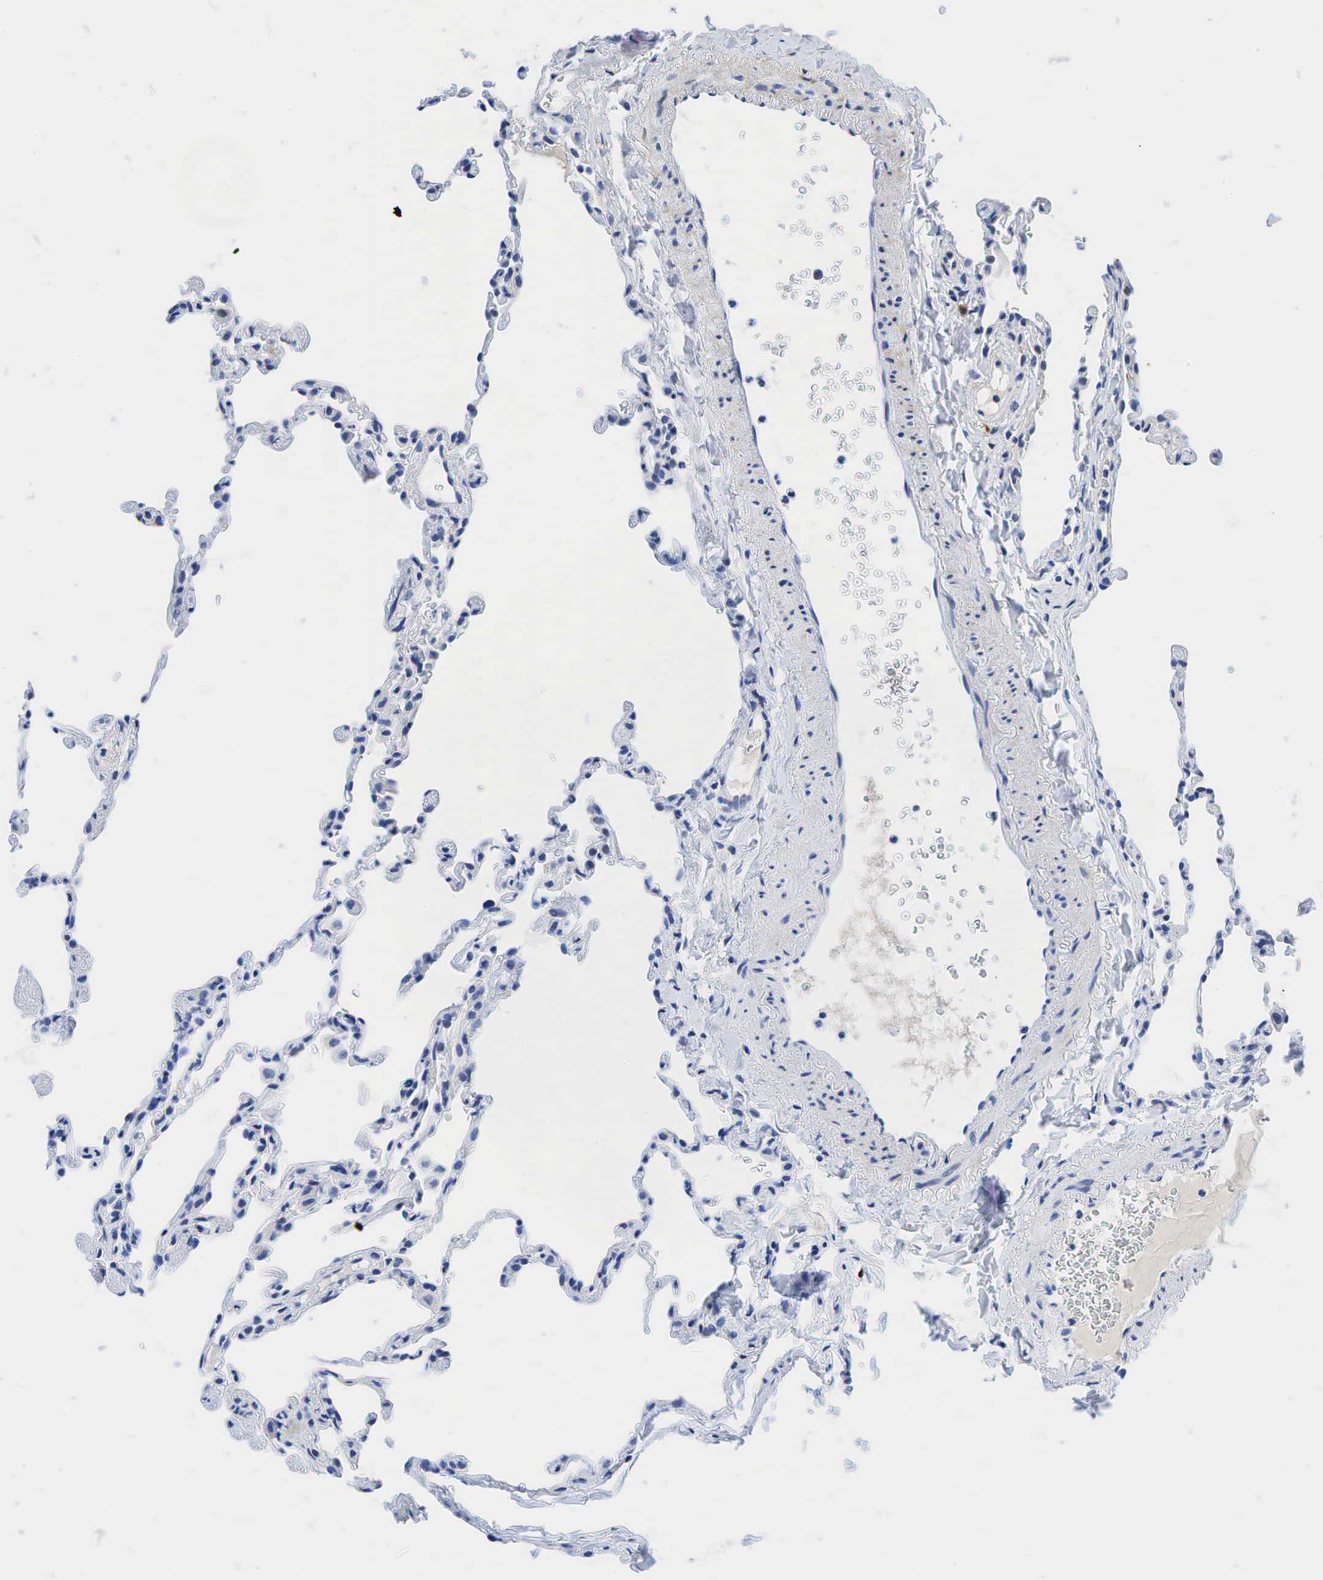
{"staining": {"intensity": "weak", "quantity": "<25%", "location": "cytoplasmic/membranous"}, "tissue": "lung", "cell_type": "Alveolar cells", "image_type": "normal", "snomed": [{"axis": "morphology", "description": "Normal tissue, NOS"}, {"axis": "topography", "description": "Lung"}], "caption": "A high-resolution micrograph shows immunohistochemistry staining of unremarkable lung, which exhibits no significant expression in alveolar cells.", "gene": "INHA", "patient": {"sex": "female", "age": 61}}